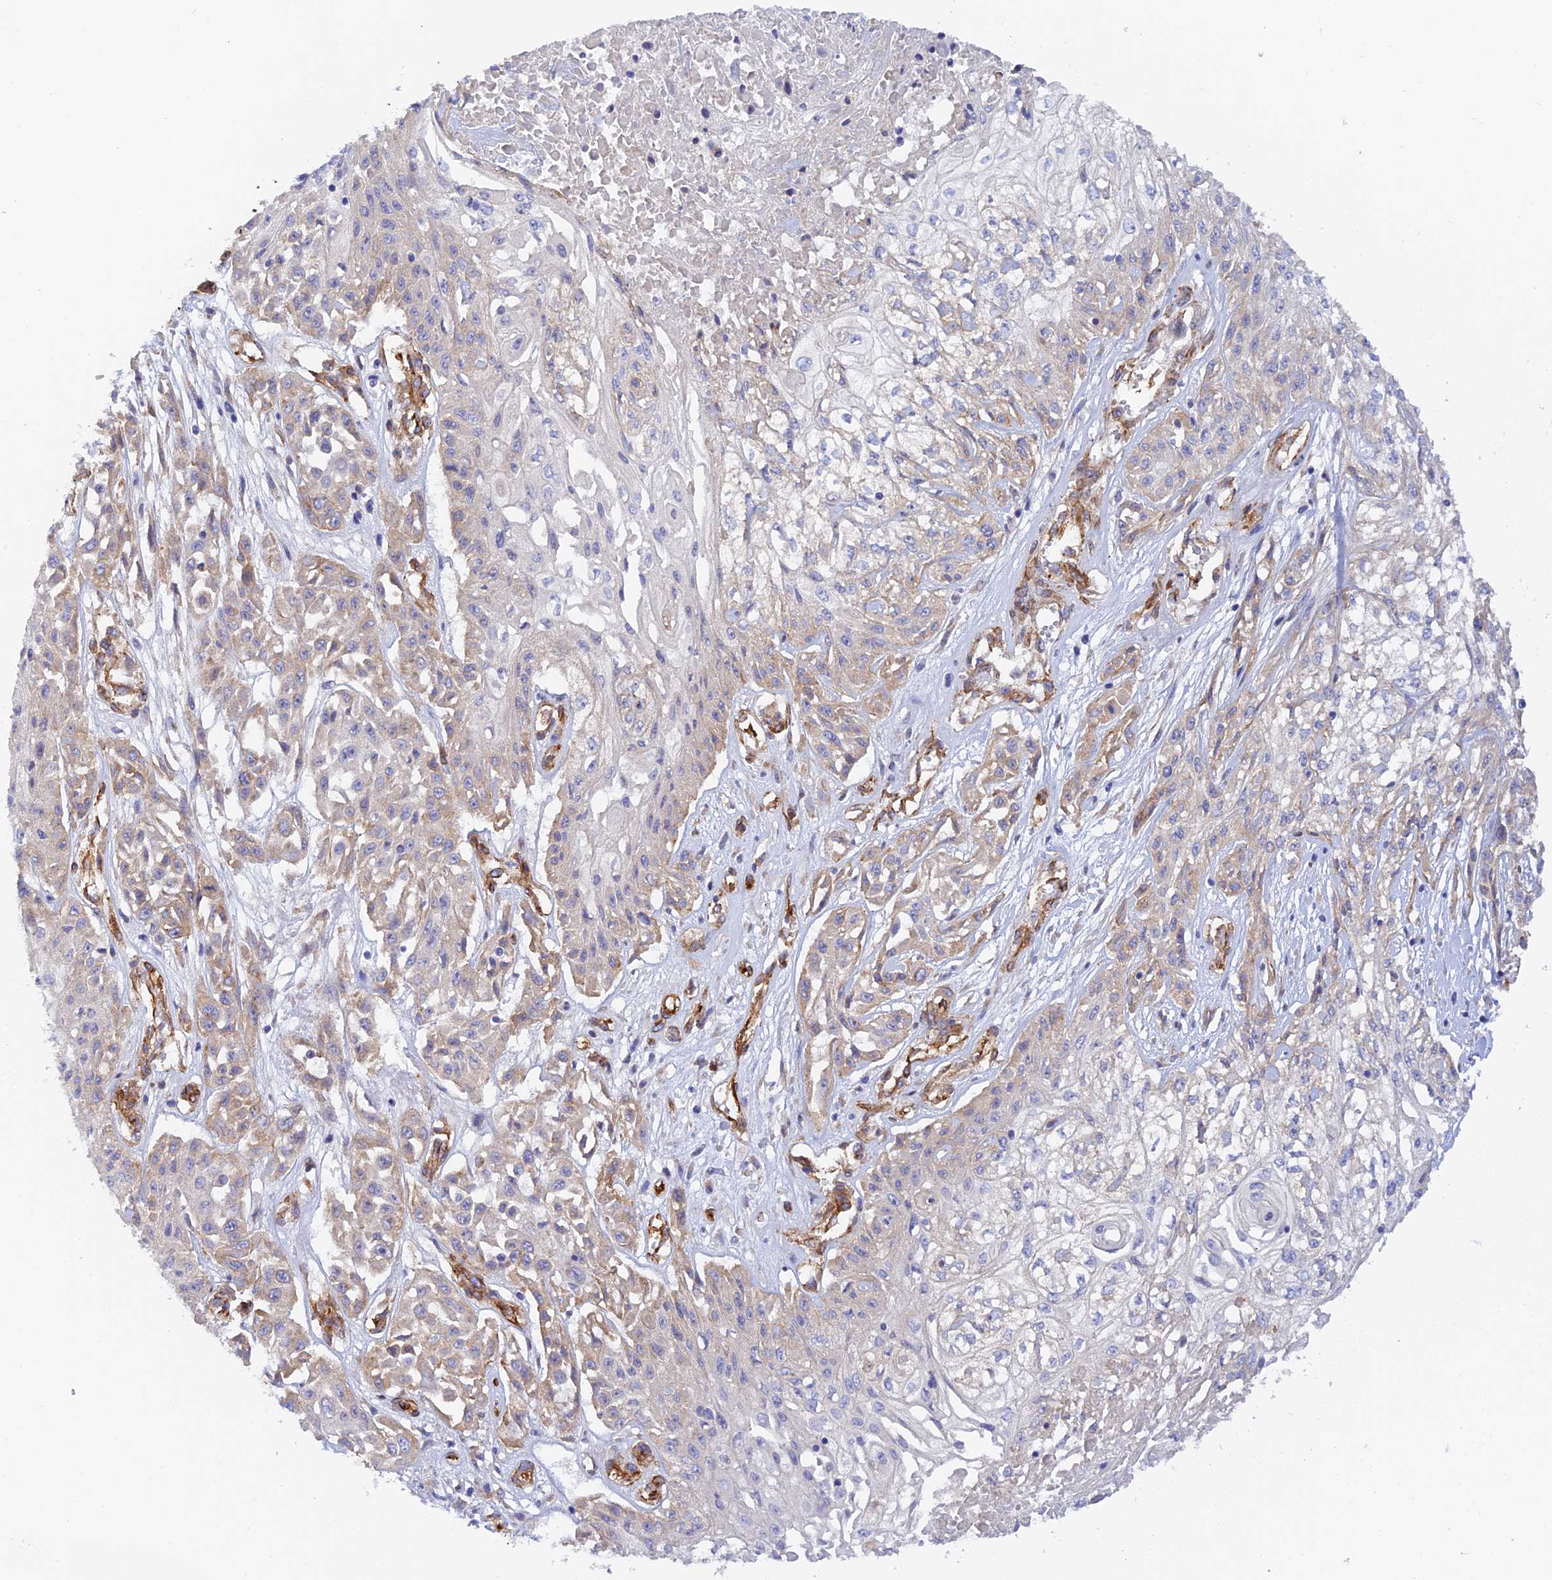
{"staining": {"intensity": "weak", "quantity": "<25%", "location": "cytoplasmic/membranous"}, "tissue": "skin cancer", "cell_type": "Tumor cells", "image_type": "cancer", "snomed": [{"axis": "morphology", "description": "Squamous cell carcinoma, NOS"}, {"axis": "morphology", "description": "Squamous cell carcinoma, metastatic, NOS"}, {"axis": "topography", "description": "Skin"}, {"axis": "topography", "description": "Lymph node"}], "caption": "IHC of human skin metastatic squamous cell carcinoma reveals no expression in tumor cells.", "gene": "MYO9A", "patient": {"sex": "male", "age": 75}}